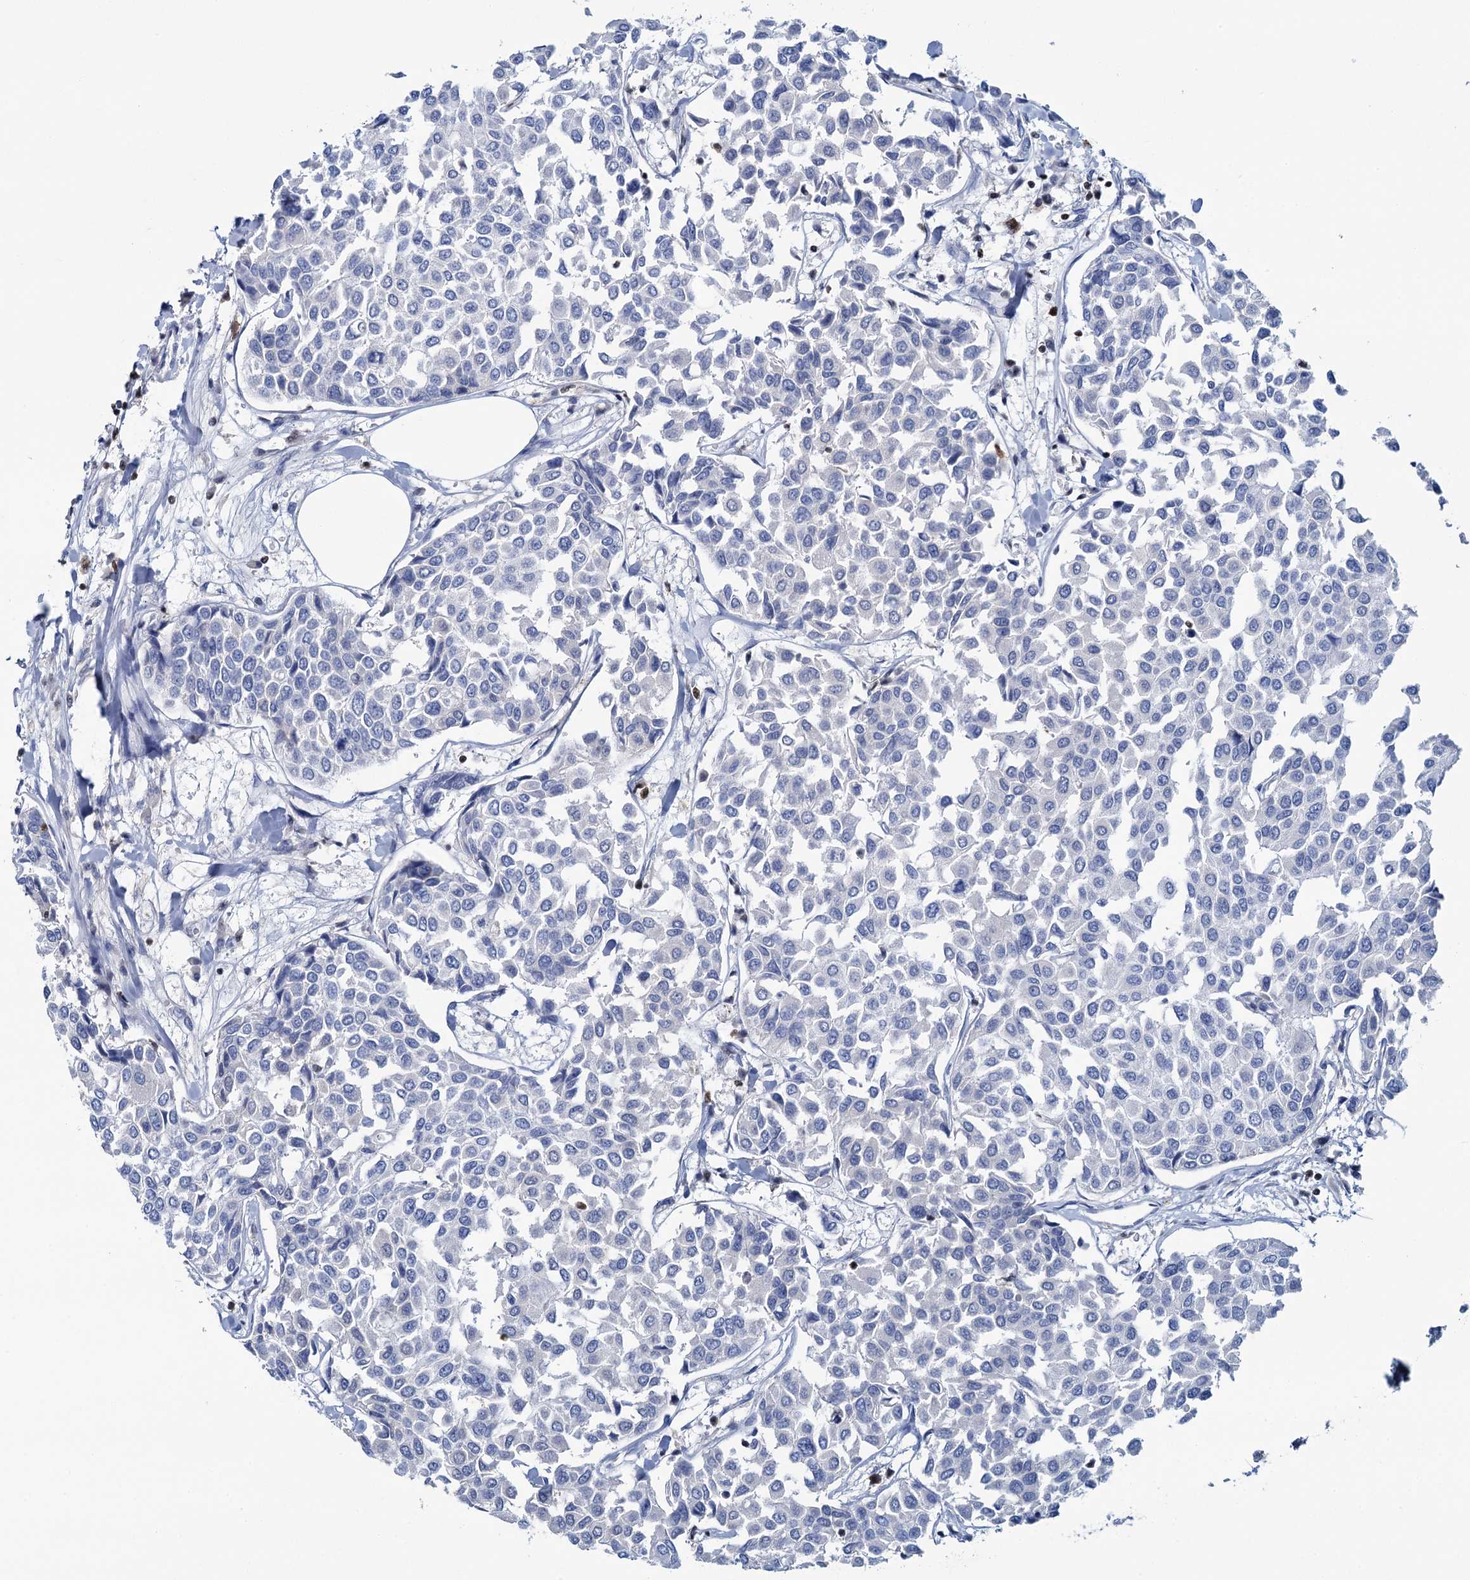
{"staining": {"intensity": "negative", "quantity": "none", "location": "none"}, "tissue": "breast cancer", "cell_type": "Tumor cells", "image_type": "cancer", "snomed": [{"axis": "morphology", "description": "Duct carcinoma"}, {"axis": "topography", "description": "Breast"}], "caption": "This is an immunohistochemistry photomicrograph of human breast cancer. There is no staining in tumor cells.", "gene": "CELF2", "patient": {"sex": "female", "age": 55}}